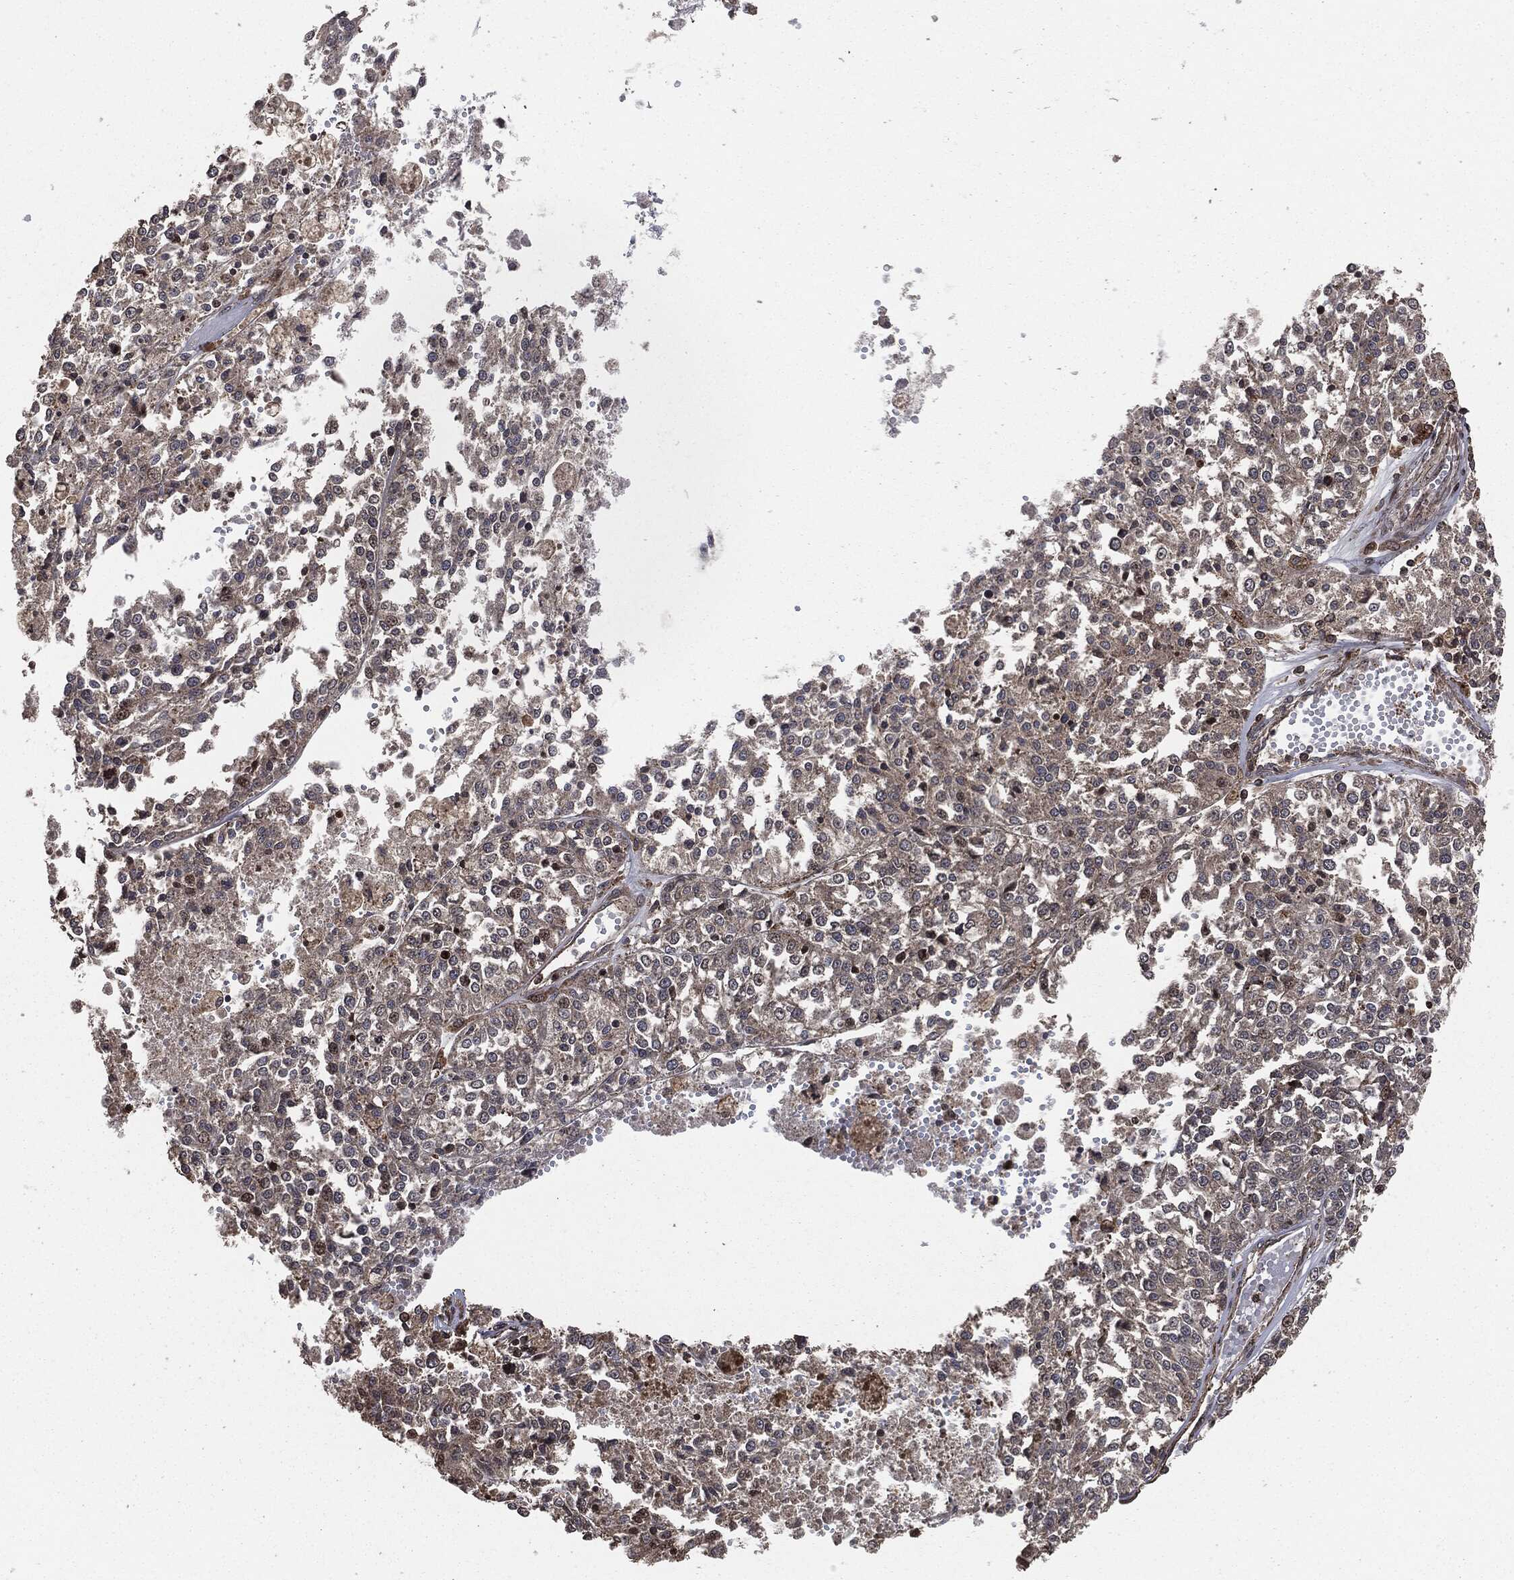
{"staining": {"intensity": "negative", "quantity": "none", "location": "none"}, "tissue": "melanoma", "cell_type": "Tumor cells", "image_type": "cancer", "snomed": [{"axis": "morphology", "description": "Malignant melanoma, Metastatic site"}, {"axis": "topography", "description": "Lymph node"}], "caption": "Micrograph shows no significant protein expression in tumor cells of melanoma. (Immunohistochemistry, brightfield microscopy, high magnification).", "gene": "IFIT1", "patient": {"sex": "female", "age": 64}}